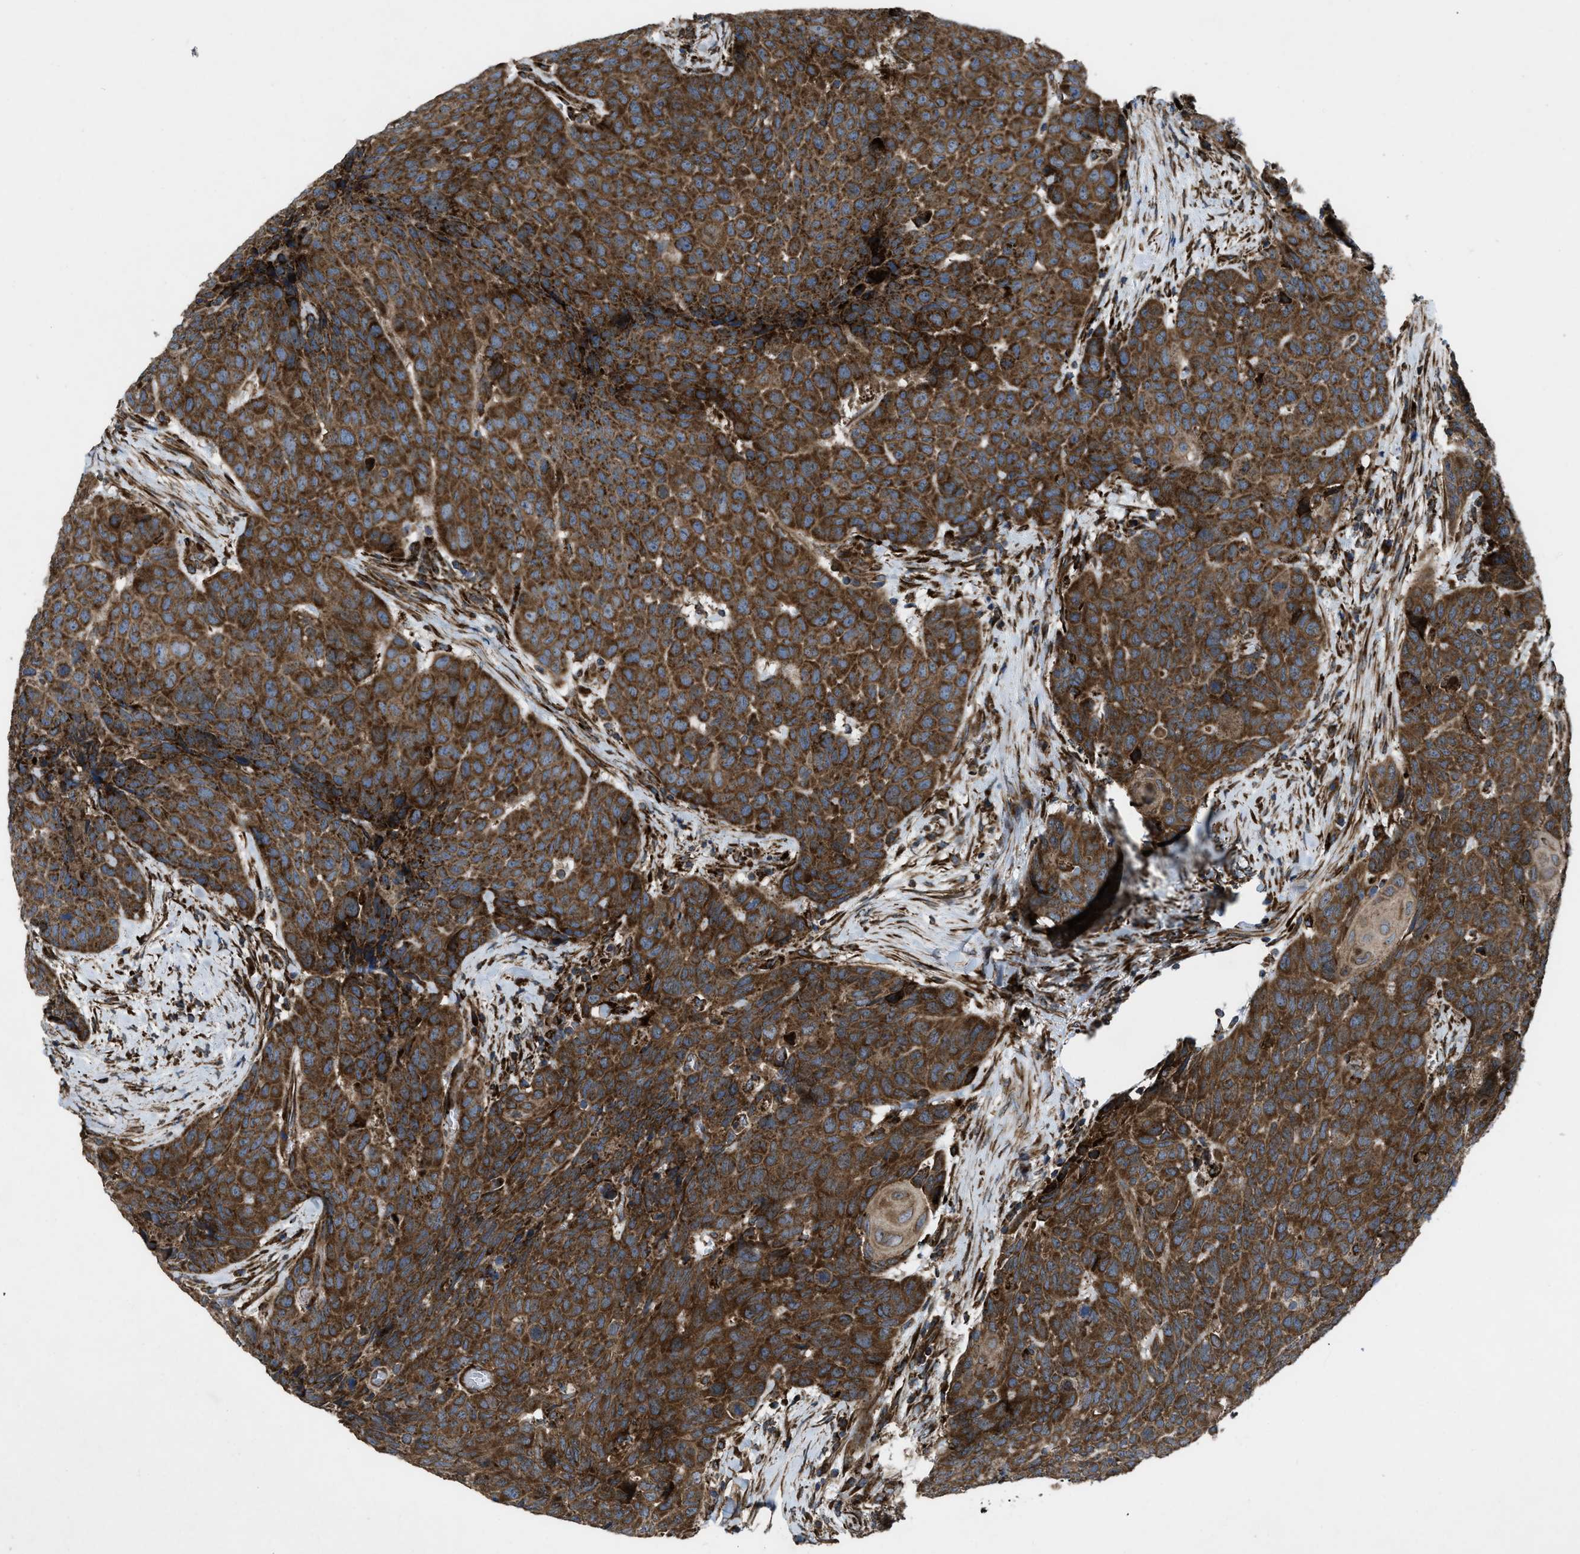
{"staining": {"intensity": "strong", "quantity": ">75%", "location": "cytoplasmic/membranous"}, "tissue": "head and neck cancer", "cell_type": "Tumor cells", "image_type": "cancer", "snomed": [{"axis": "morphology", "description": "Squamous cell carcinoma, NOS"}, {"axis": "topography", "description": "Head-Neck"}], "caption": "Immunohistochemical staining of head and neck squamous cell carcinoma demonstrates strong cytoplasmic/membranous protein positivity in about >75% of tumor cells.", "gene": "PER3", "patient": {"sex": "male", "age": 66}}